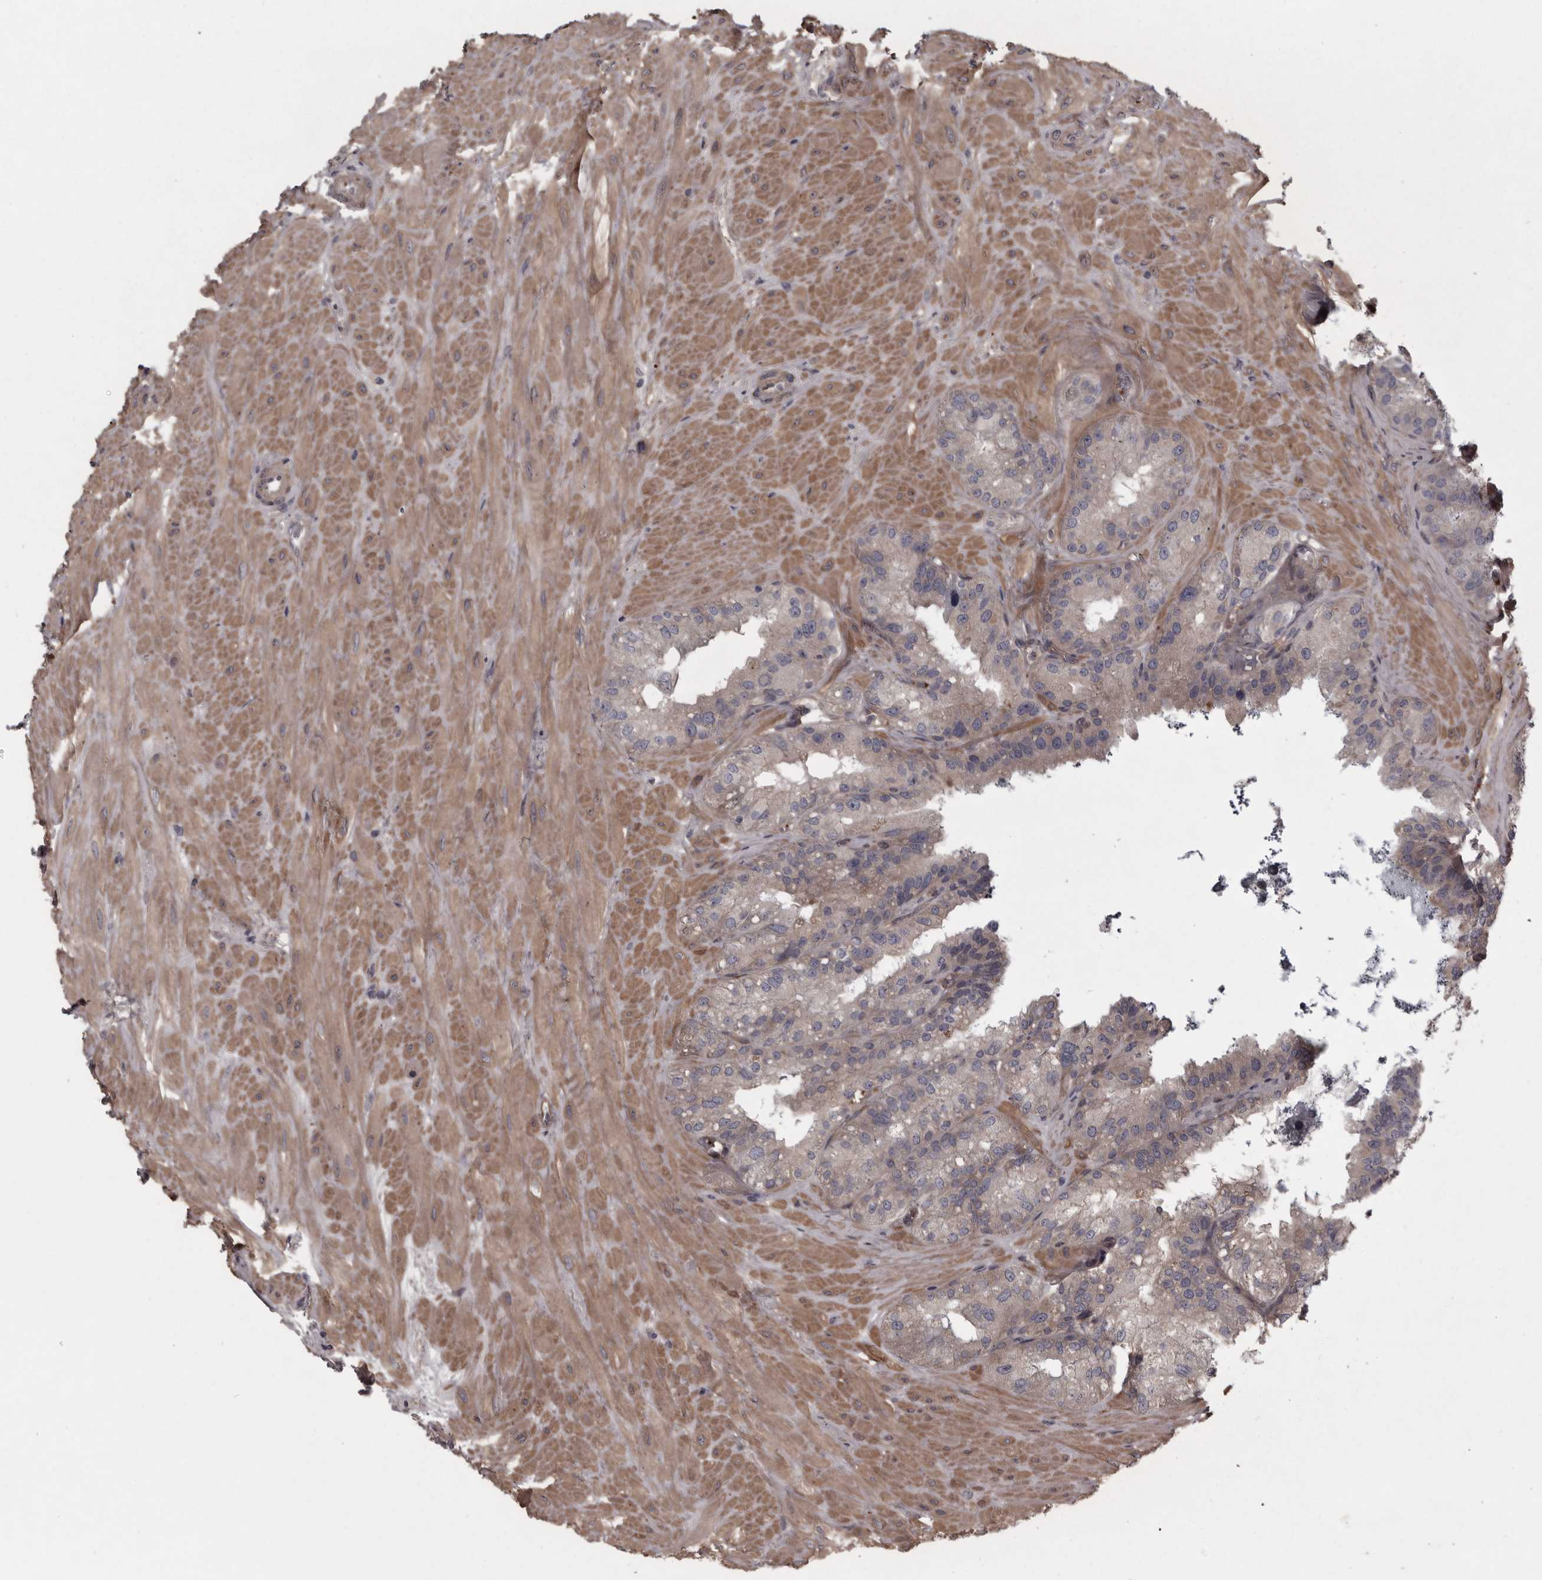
{"staining": {"intensity": "negative", "quantity": "none", "location": "none"}, "tissue": "seminal vesicle", "cell_type": "Glandular cells", "image_type": "normal", "snomed": [{"axis": "morphology", "description": "Normal tissue, NOS"}, {"axis": "topography", "description": "Prostate"}, {"axis": "topography", "description": "Seminal veicle"}], "caption": "This is a photomicrograph of immunohistochemistry (IHC) staining of normal seminal vesicle, which shows no staining in glandular cells. Nuclei are stained in blue.", "gene": "RSU1", "patient": {"sex": "male", "age": 51}}